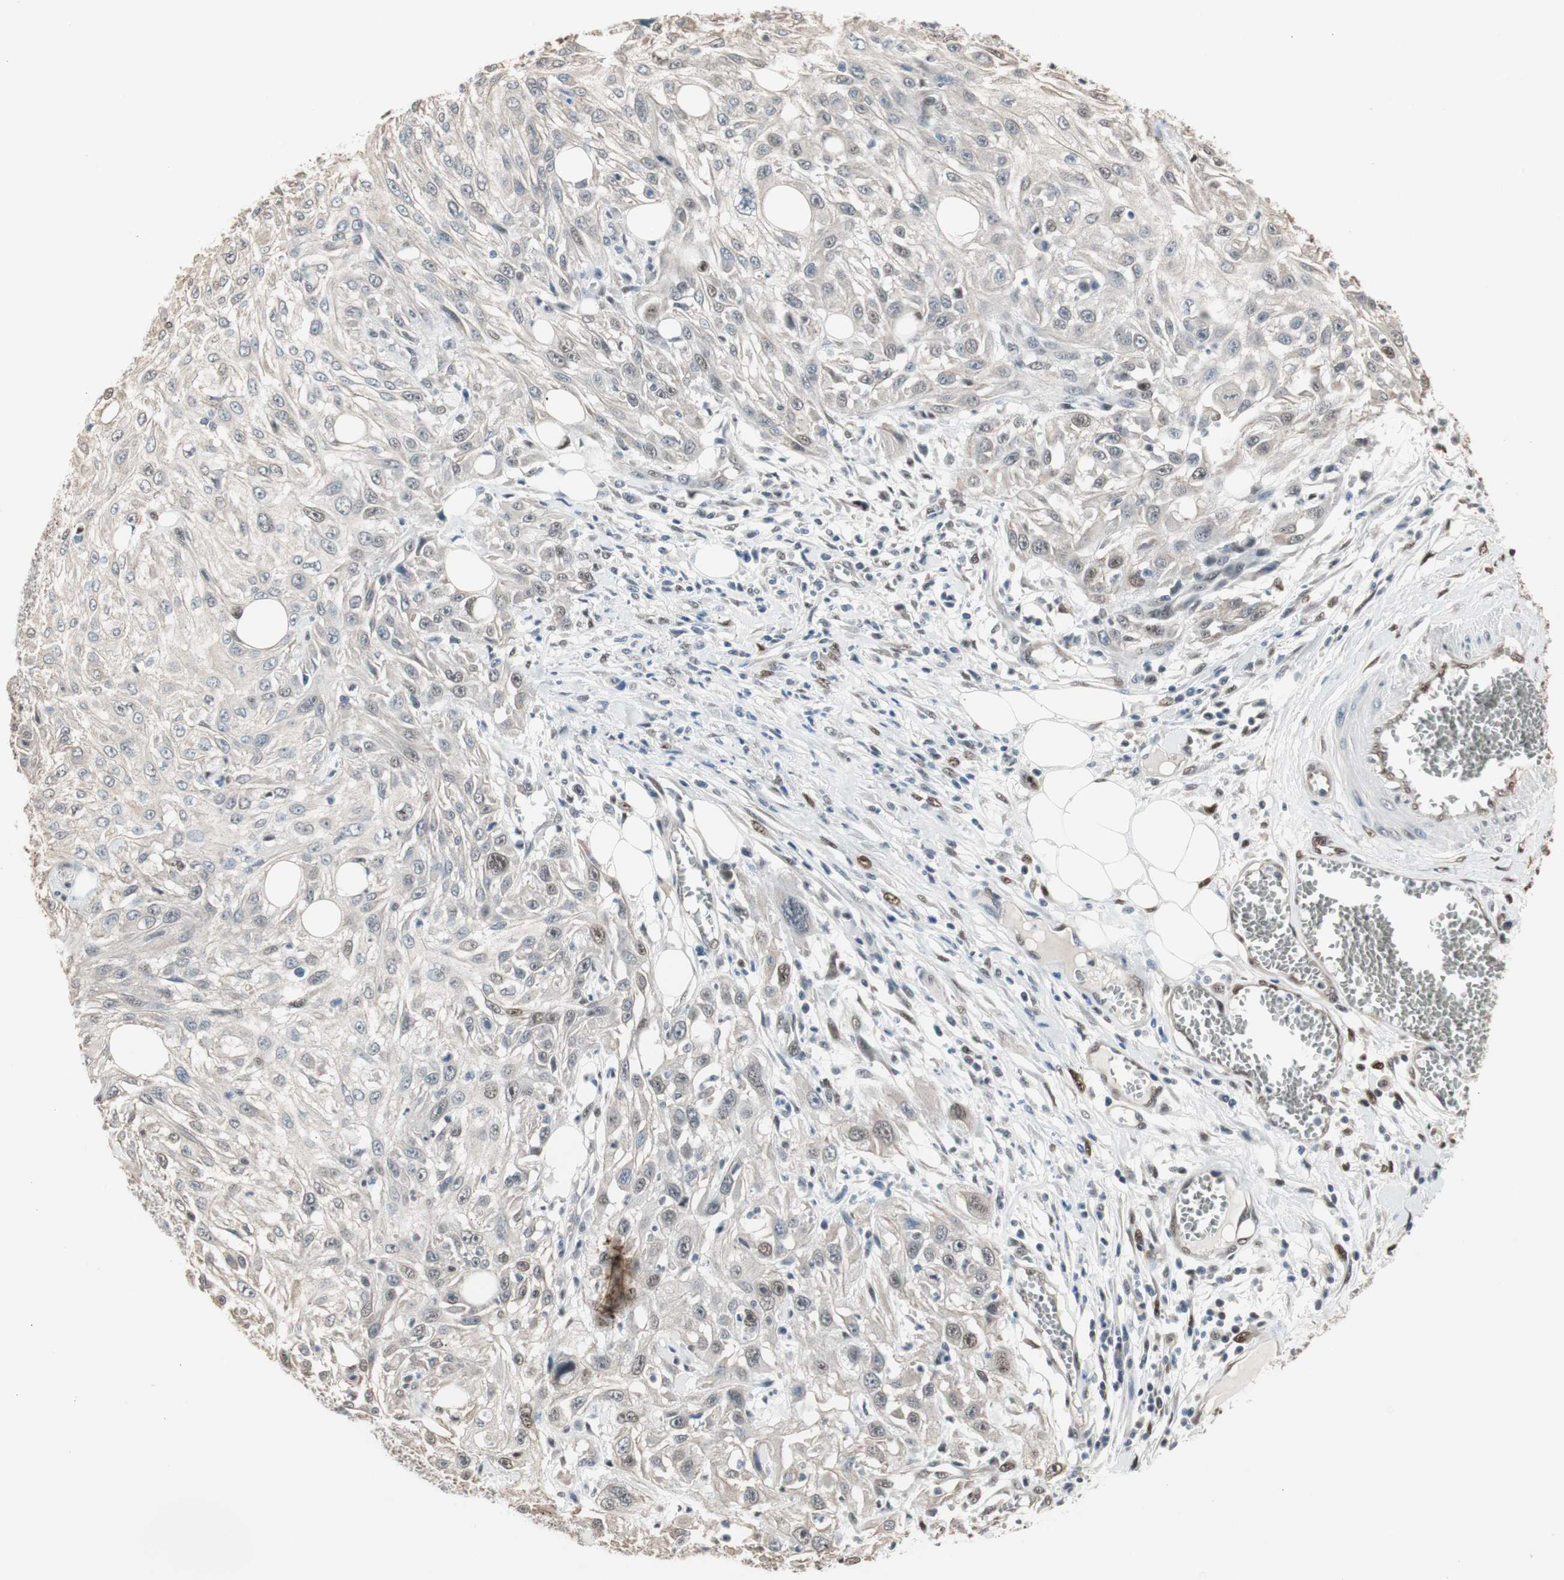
{"staining": {"intensity": "weak", "quantity": "<25%", "location": "cytoplasmic/membranous,nuclear"}, "tissue": "skin cancer", "cell_type": "Tumor cells", "image_type": "cancer", "snomed": [{"axis": "morphology", "description": "Squamous cell carcinoma, NOS"}, {"axis": "topography", "description": "Skin"}], "caption": "DAB immunohistochemical staining of human skin cancer (squamous cell carcinoma) reveals no significant positivity in tumor cells.", "gene": "PML", "patient": {"sex": "male", "age": 75}}